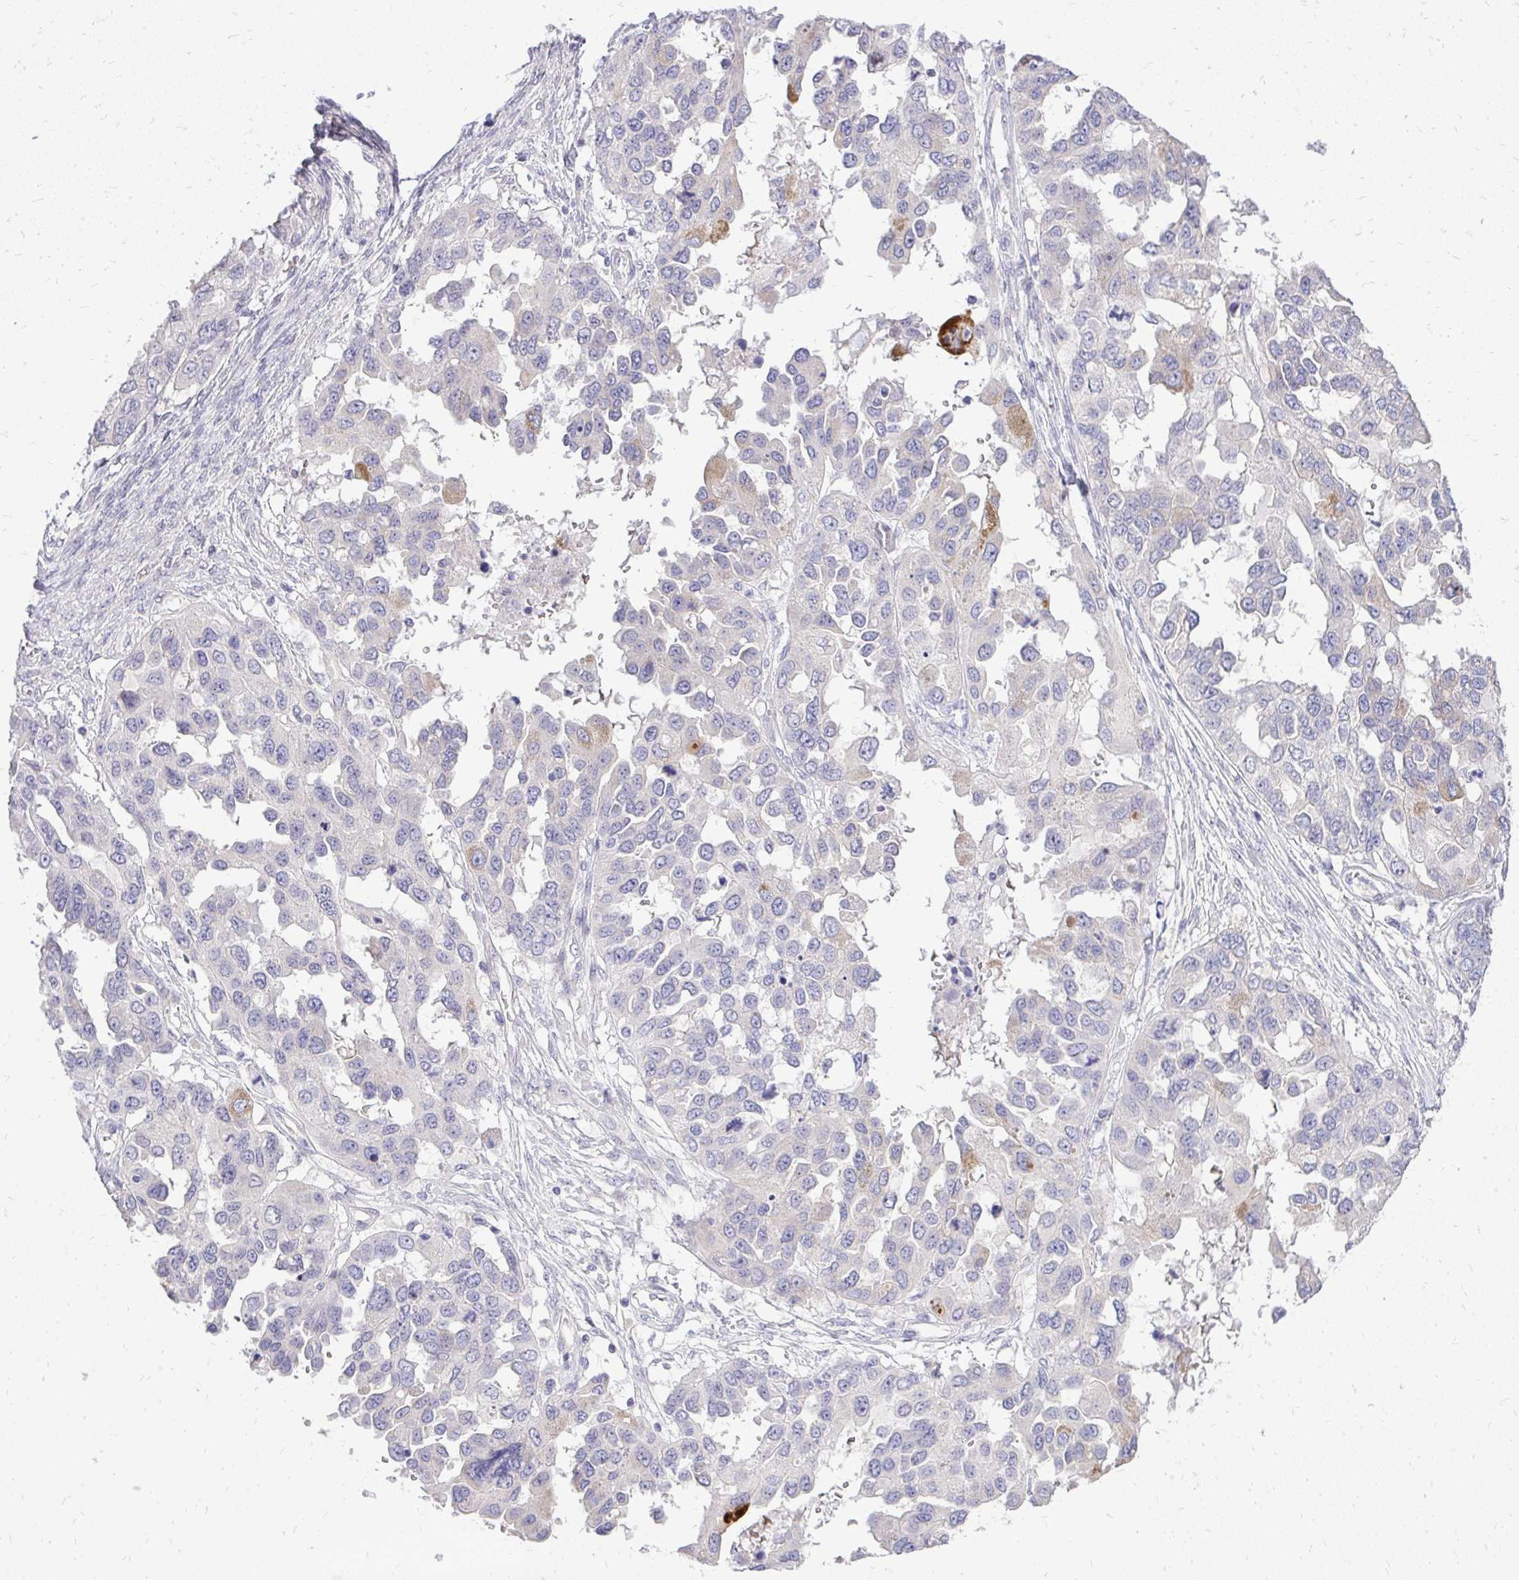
{"staining": {"intensity": "negative", "quantity": "none", "location": "none"}, "tissue": "ovarian cancer", "cell_type": "Tumor cells", "image_type": "cancer", "snomed": [{"axis": "morphology", "description": "Cystadenocarcinoma, serous, NOS"}, {"axis": "topography", "description": "Ovary"}], "caption": "The immunohistochemistry (IHC) image has no significant positivity in tumor cells of ovarian cancer (serous cystadenocarcinoma) tissue.", "gene": "OR8D1", "patient": {"sex": "female", "age": 53}}